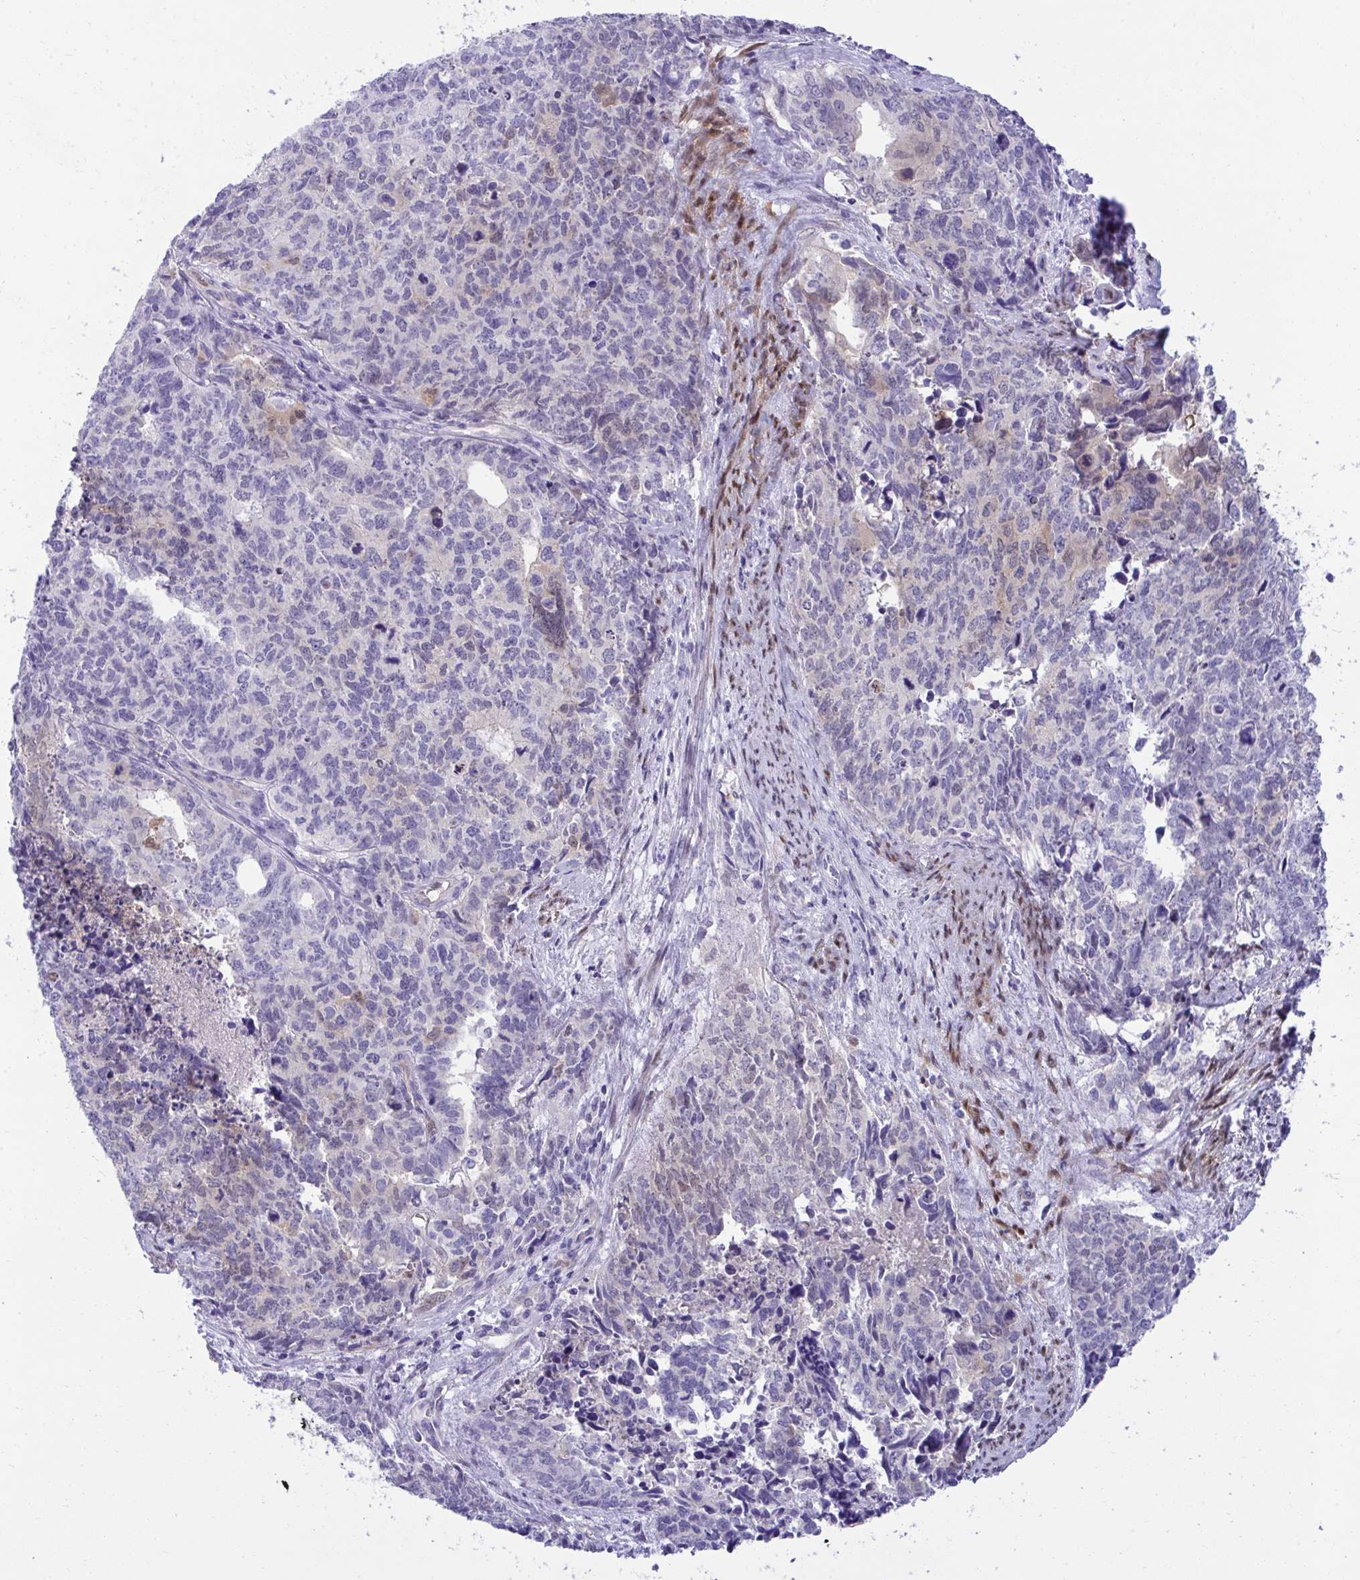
{"staining": {"intensity": "negative", "quantity": "none", "location": "none"}, "tissue": "cervical cancer", "cell_type": "Tumor cells", "image_type": "cancer", "snomed": [{"axis": "morphology", "description": "Adenocarcinoma, NOS"}, {"axis": "topography", "description": "Cervix"}], "caption": "An IHC histopathology image of cervical adenocarcinoma is shown. There is no staining in tumor cells of cervical adenocarcinoma. (DAB (3,3'-diaminobenzidine) immunohistochemistry, high magnification).", "gene": "PGM2L1", "patient": {"sex": "female", "age": 63}}